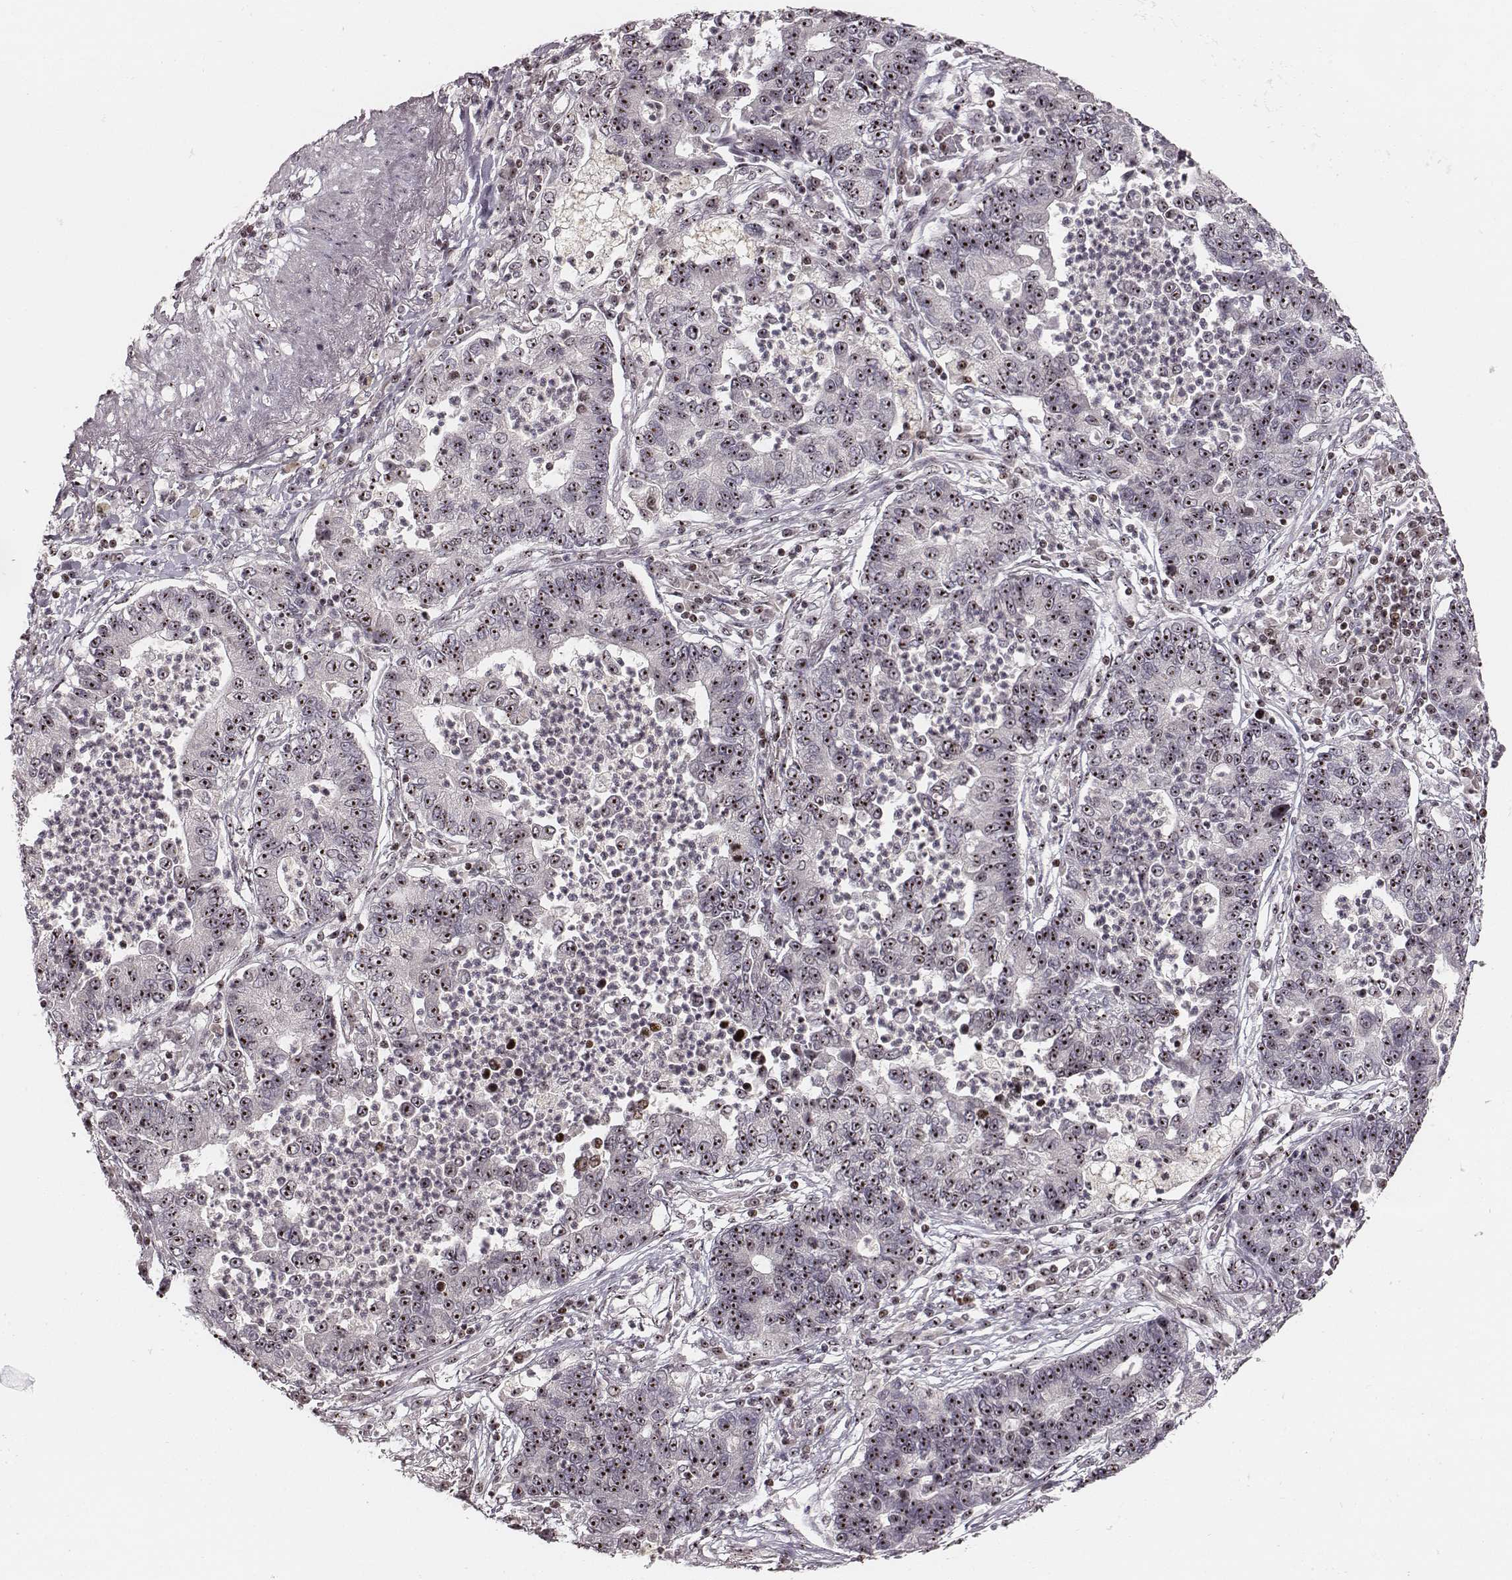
{"staining": {"intensity": "moderate", "quantity": ">75%", "location": "nuclear"}, "tissue": "lung cancer", "cell_type": "Tumor cells", "image_type": "cancer", "snomed": [{"axis": "morphology", "description": "Adenocarcinoma, NOS"}, {"axis": "topography", "description": "Lung"}], "caption": "The photomicrograph shows staining of lung adenocarcinoma, revealing moderate nuclear protein staining (brown color) within tumor cells. (IHC, brightfield microscopy, high magnification).", "gene": "NOP56", "patient": {"sex": "female", "age": 57}}